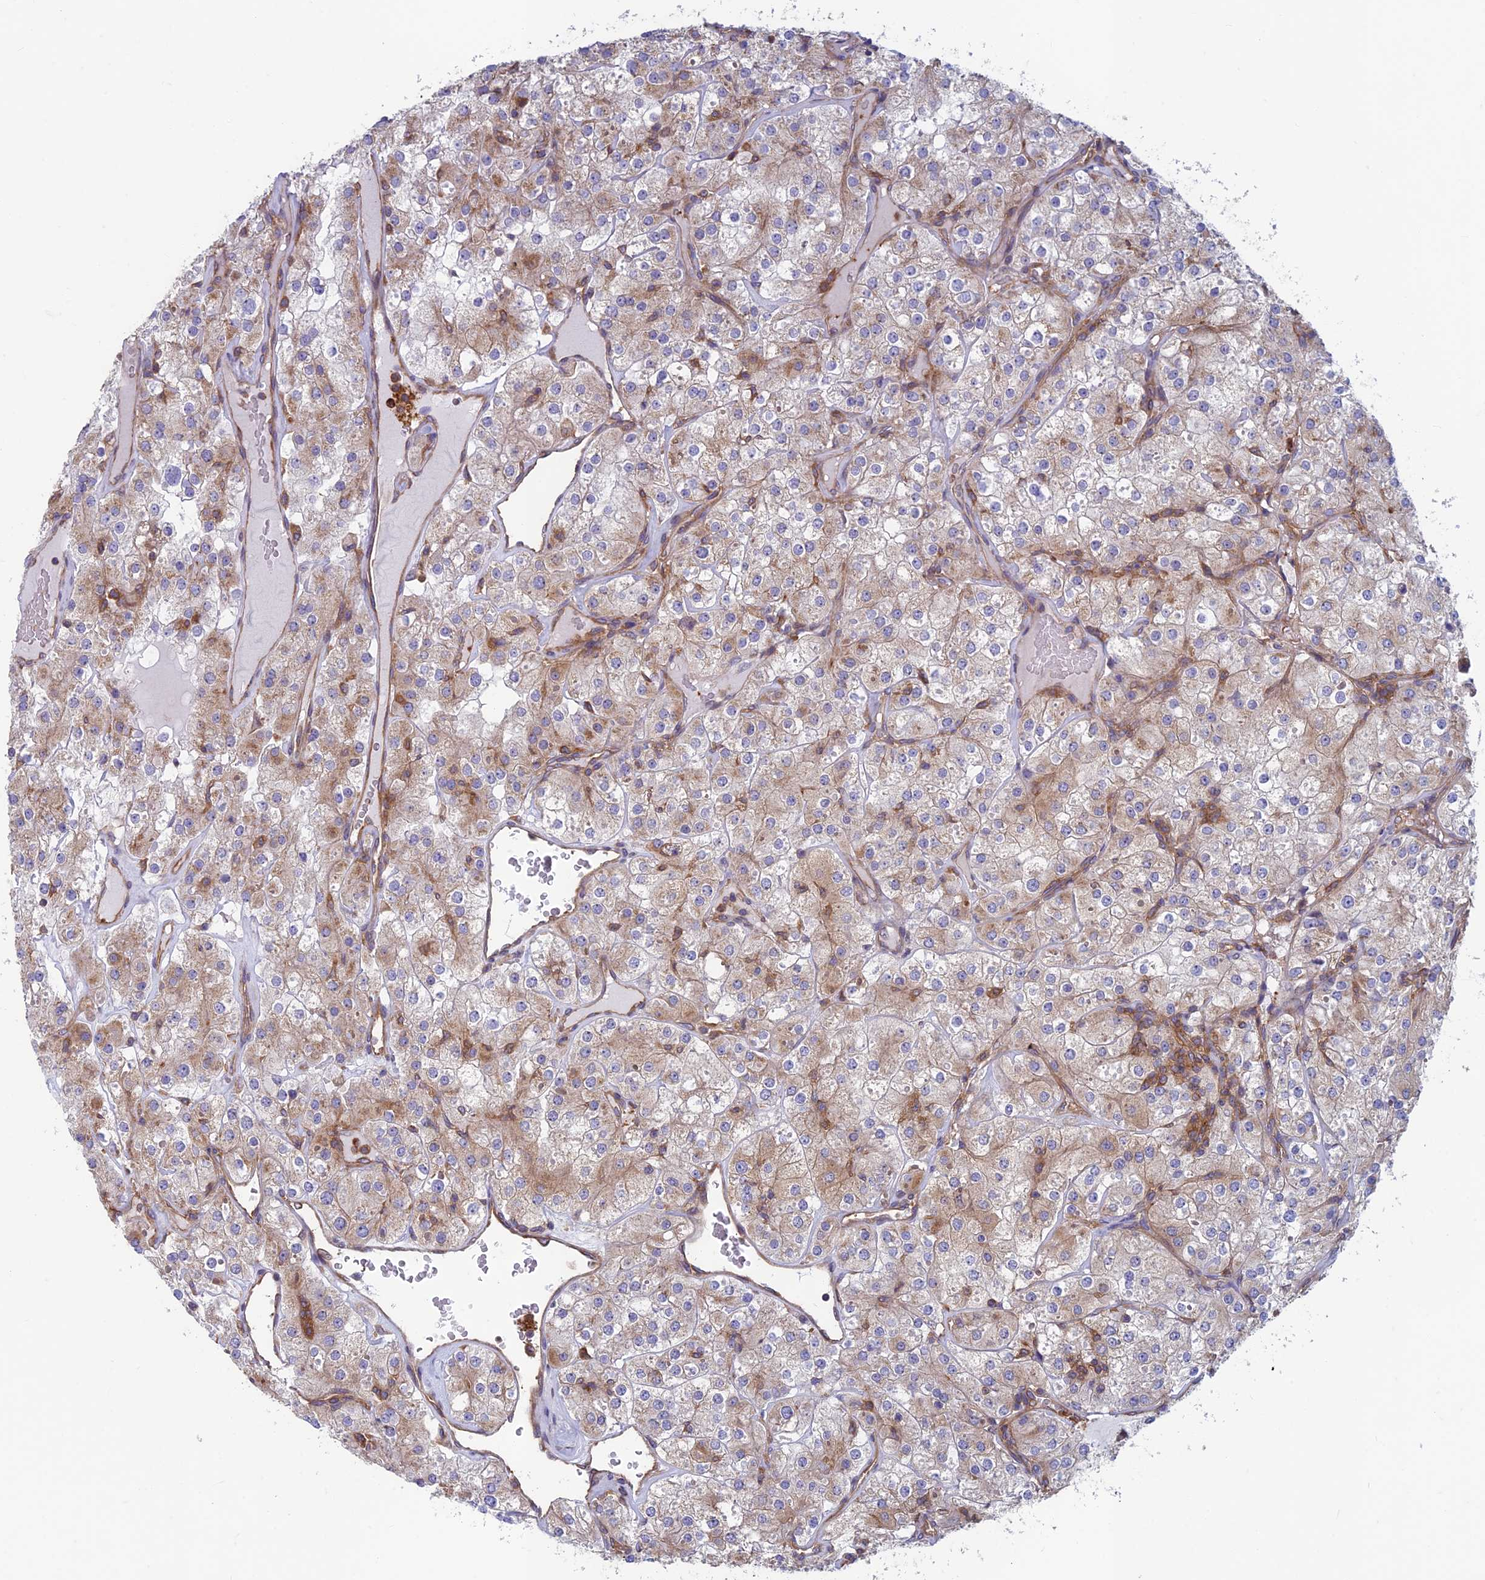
{"staining": {"intensity": "moderate", "quantity": "25%-75%", "location": "cytoplasmic/membranous"}, "tissue": "renal cancer", "cell_type": "Tumor cells", "image_type": "cancer", "snomed": [{"axis": "morphology", "description": "Adenocarcinoma, NOS"}, {"axis": "topography", "description": "Kidney"}], "caption": "Immunohistochemical staining of human renal cancer shows moderate cytoplasmic/membranous protein expression in approximately 25%-75% of tumor cells. (brown staining indicates protein expression, while blue staining denotes nuclei).", "gene": "DNM1L", "patient": {"sex": "male", "age": 77}}